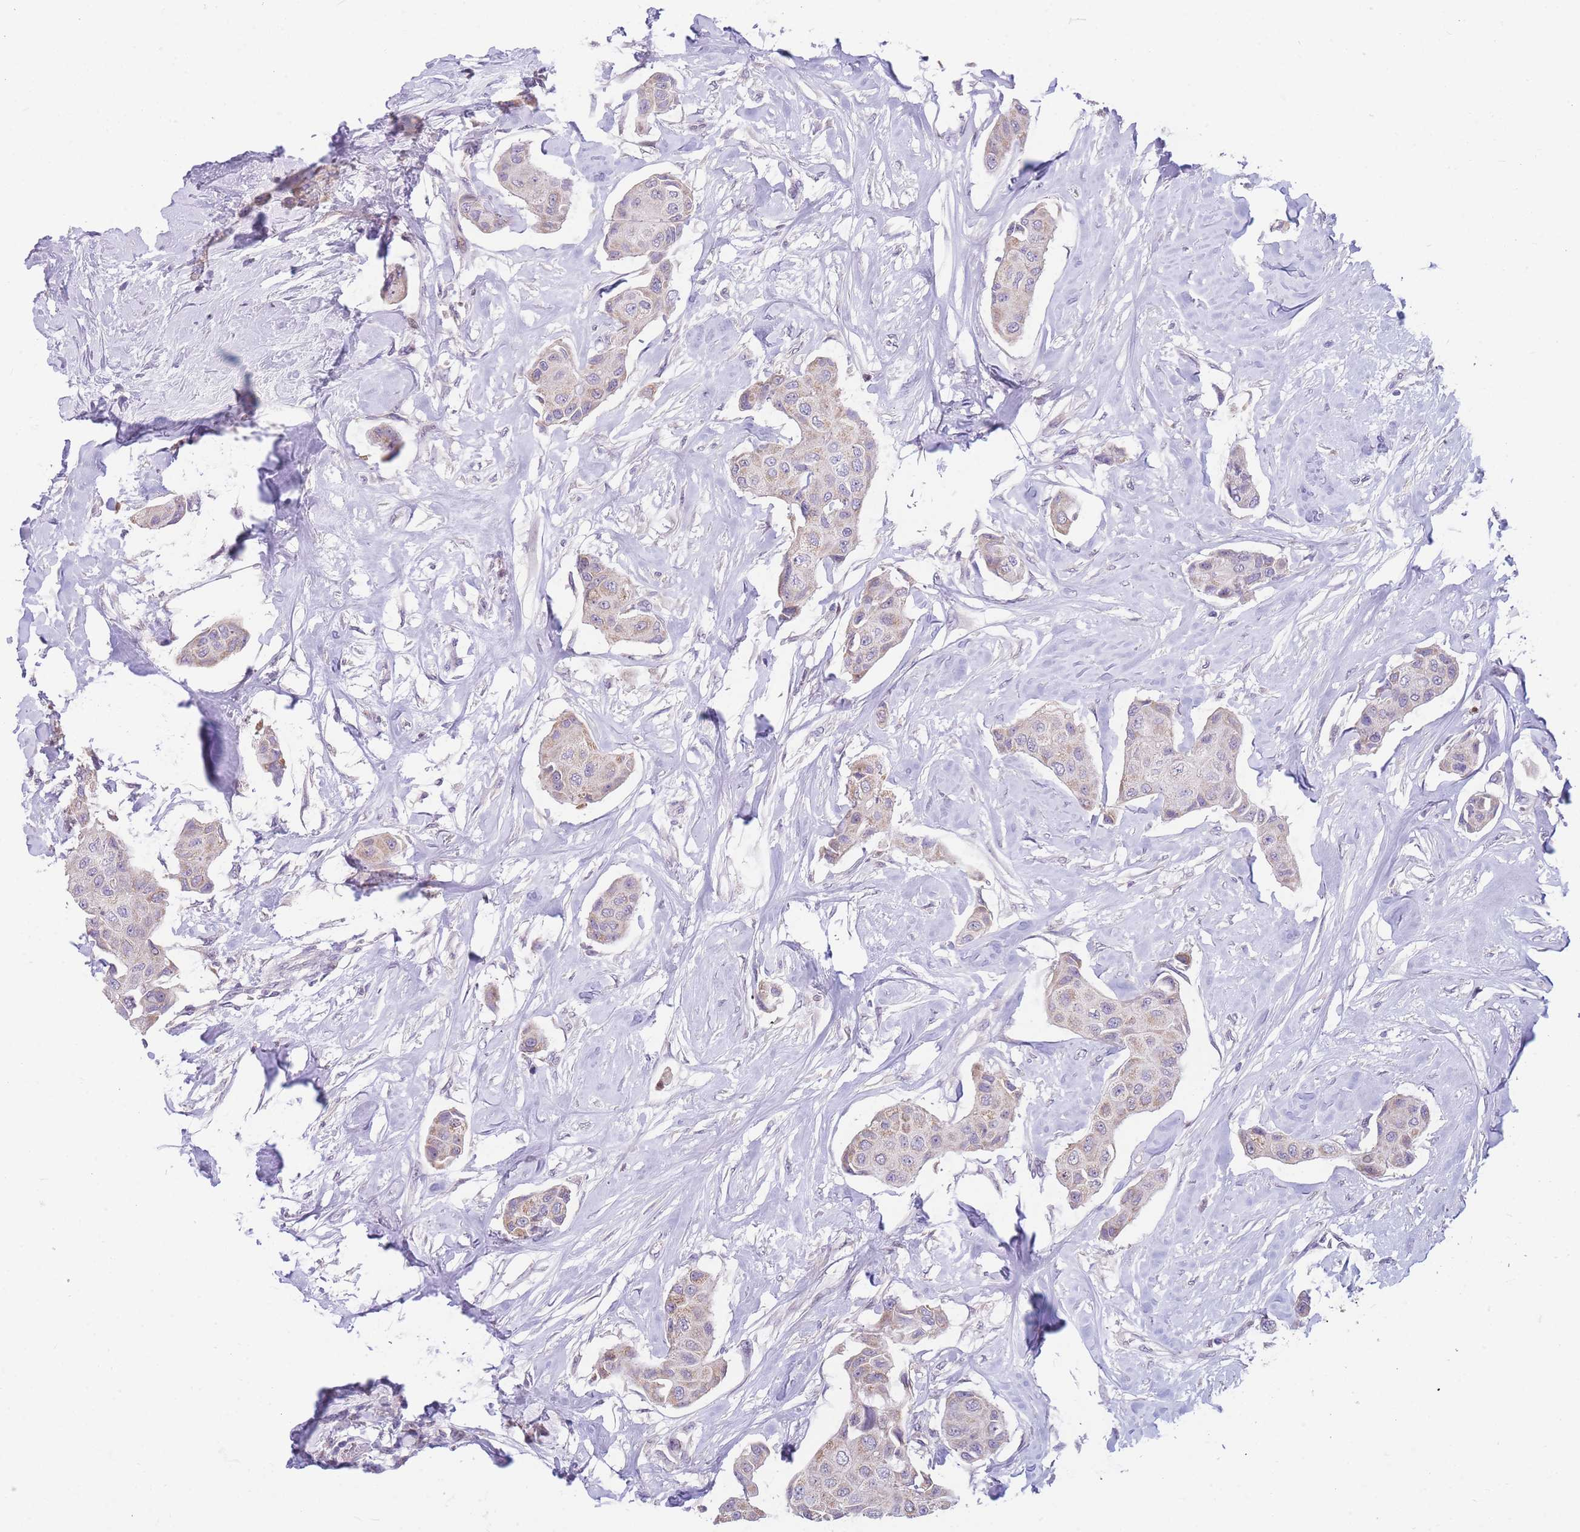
{"staining": {"intensity": "weak", "quantity": "<25%", "location": "cytoplasmic/membranous"}, "tissue": "breast cancer", "cell_type": "Tumor cells", "image_type": "cancer", "snomed": [{"axis": "morphology", "description": "Duct carcinoma"}, {"axis": "topography", "description": "Breast"}, {"axis": "topography", "description": "Lymph node"}], "caption": "An IHC photomicrograph of breast cancer (intraductal carcinoma) is shown. There is no staining in tumor cells of breast cancer (intraductal carcinoma).", "gene": "SHCBP1", "patient": {"sex": "female", "age": 80}}